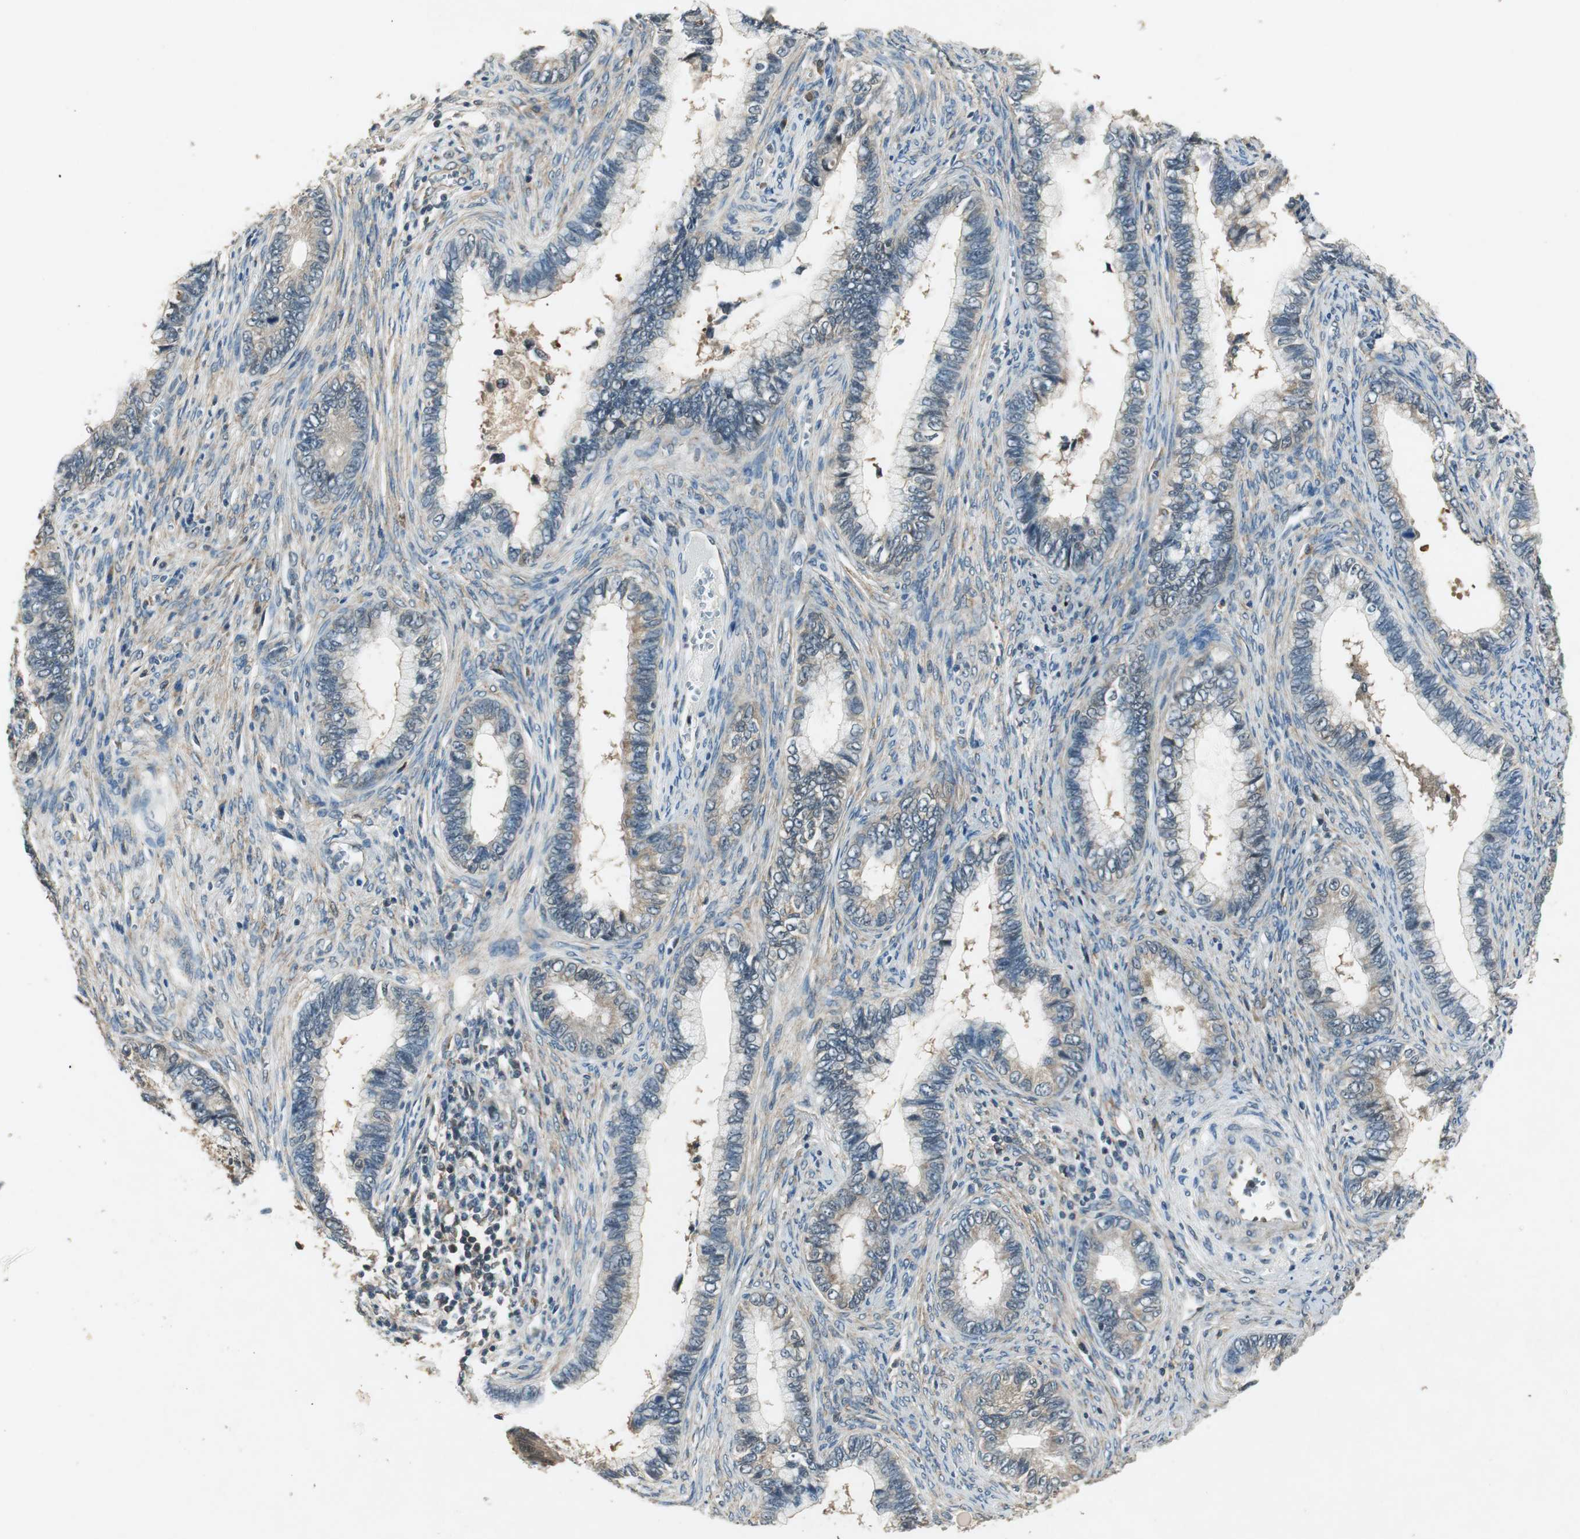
{"staining": {"intensity": "weak", "quantity": "25%-75%", "location": "cytoplasmic/membranous"}, "tissue": "cervical cancer", "cell_type": "Tumor cells", "image_type": "cancer", "snomed": [{"axis": "morphology", "description": "Adenocarcinoma, NOS"}, {"axis": "topography", "description": "Cervix"}], "caption": "Human cervical cancer stained with a protein marker shows weak staining in tumor cells.", "gene": "PSMB4", "patient": {"sex": "female", "age": 44}}